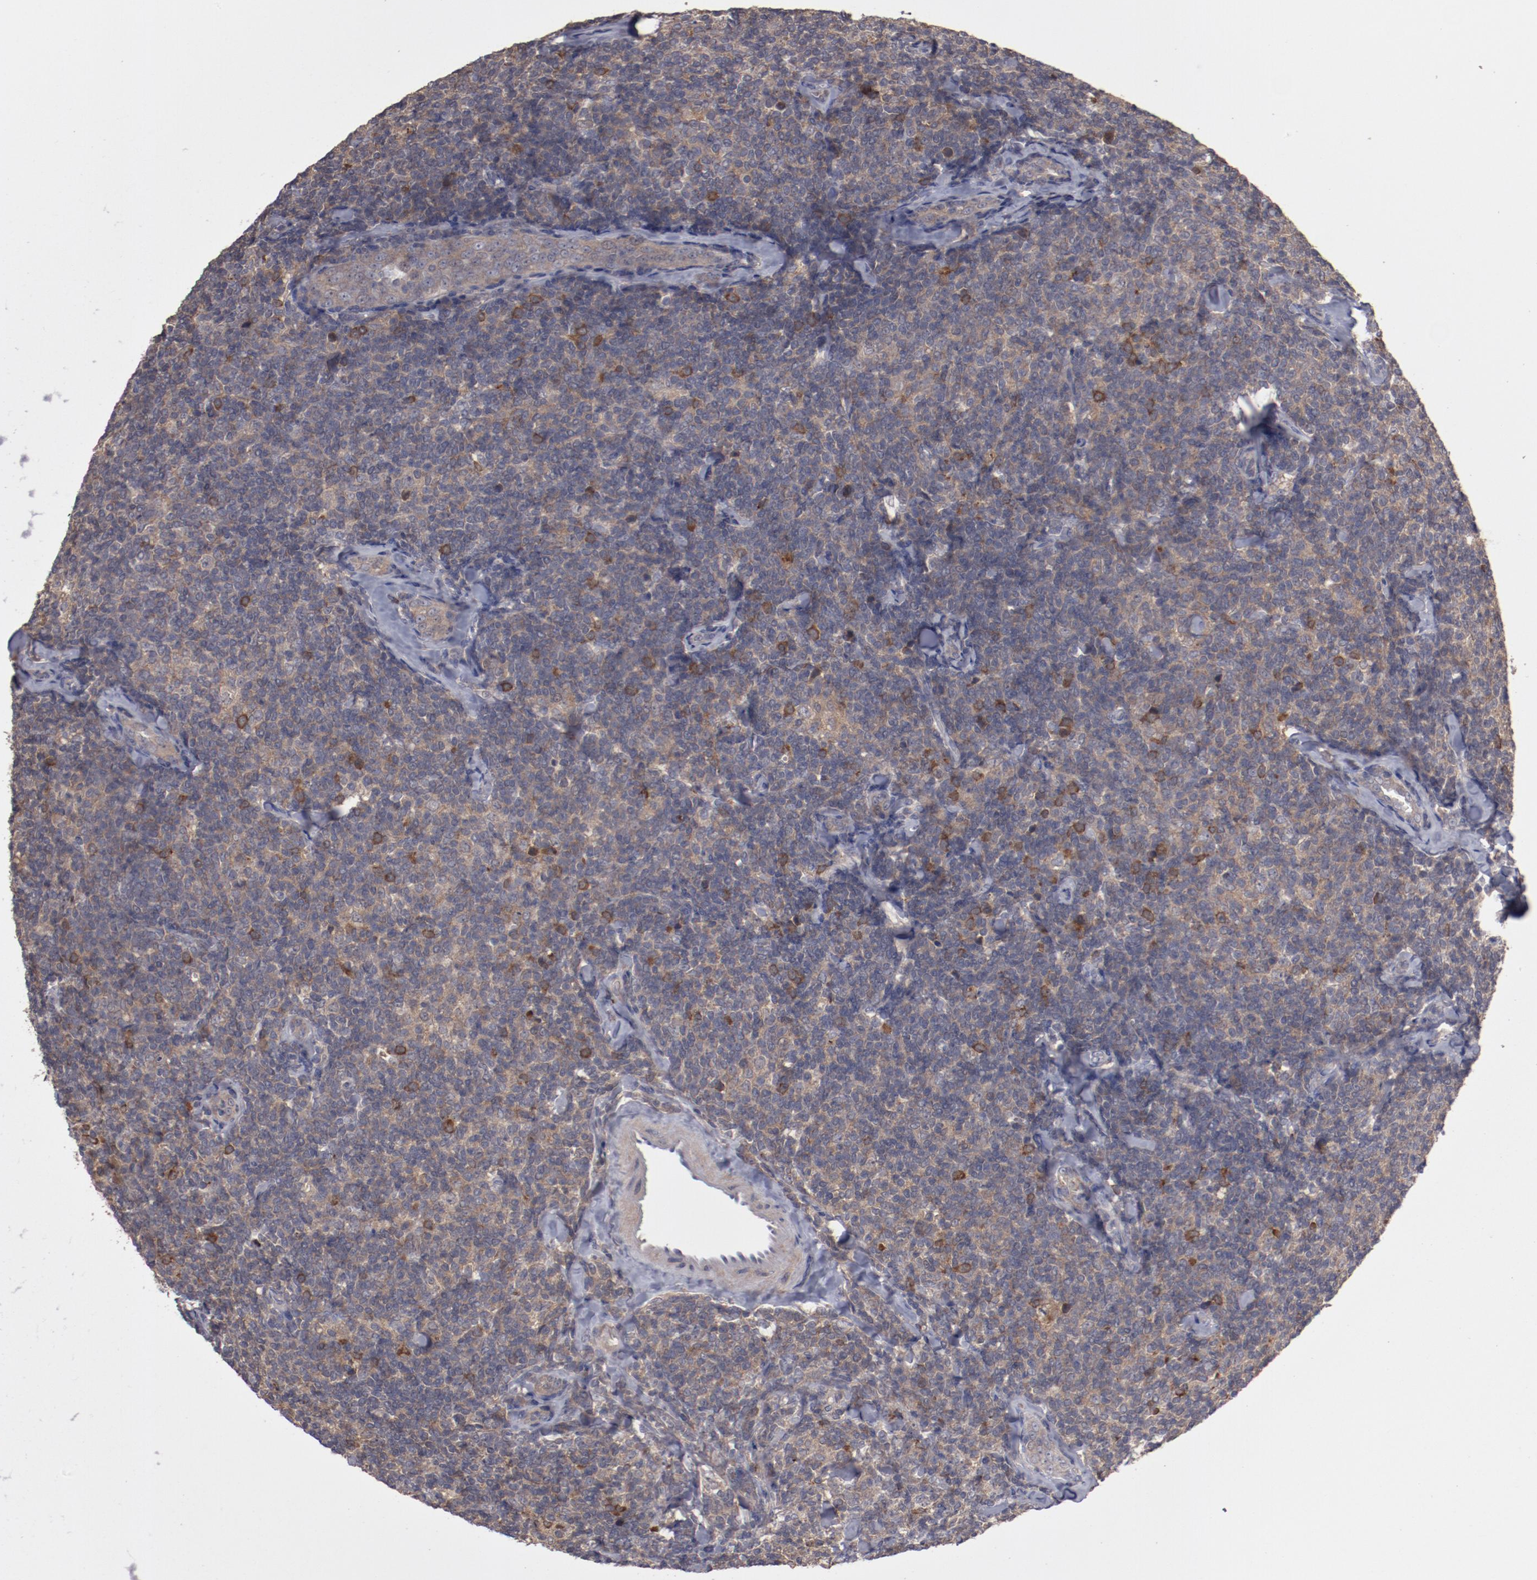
{"staining": {"intensity": "weak", "quantity": ">75%", "location": "cytoplasmic/membranous"}, "tissue": "lymphoma", "cell_type": "Tumor cells", "image_type": "cancer", "snomed": [{"axis": "morphology", "description": "Malignant lymphoma, non-Hodgkin's type, Low grade"}, {"axis": "topography", "description": "Lymph node"}], "caption": "DAB immunohistochemical staining of low-grade malignant lymphoma, non-Hodgkin's type demonstrates weak cytoplasmic/membranous protein expression in approximately >75% of tumor cells.", "gene": "LRRC75B", "patient": {"sex": "female", "age": 56}}